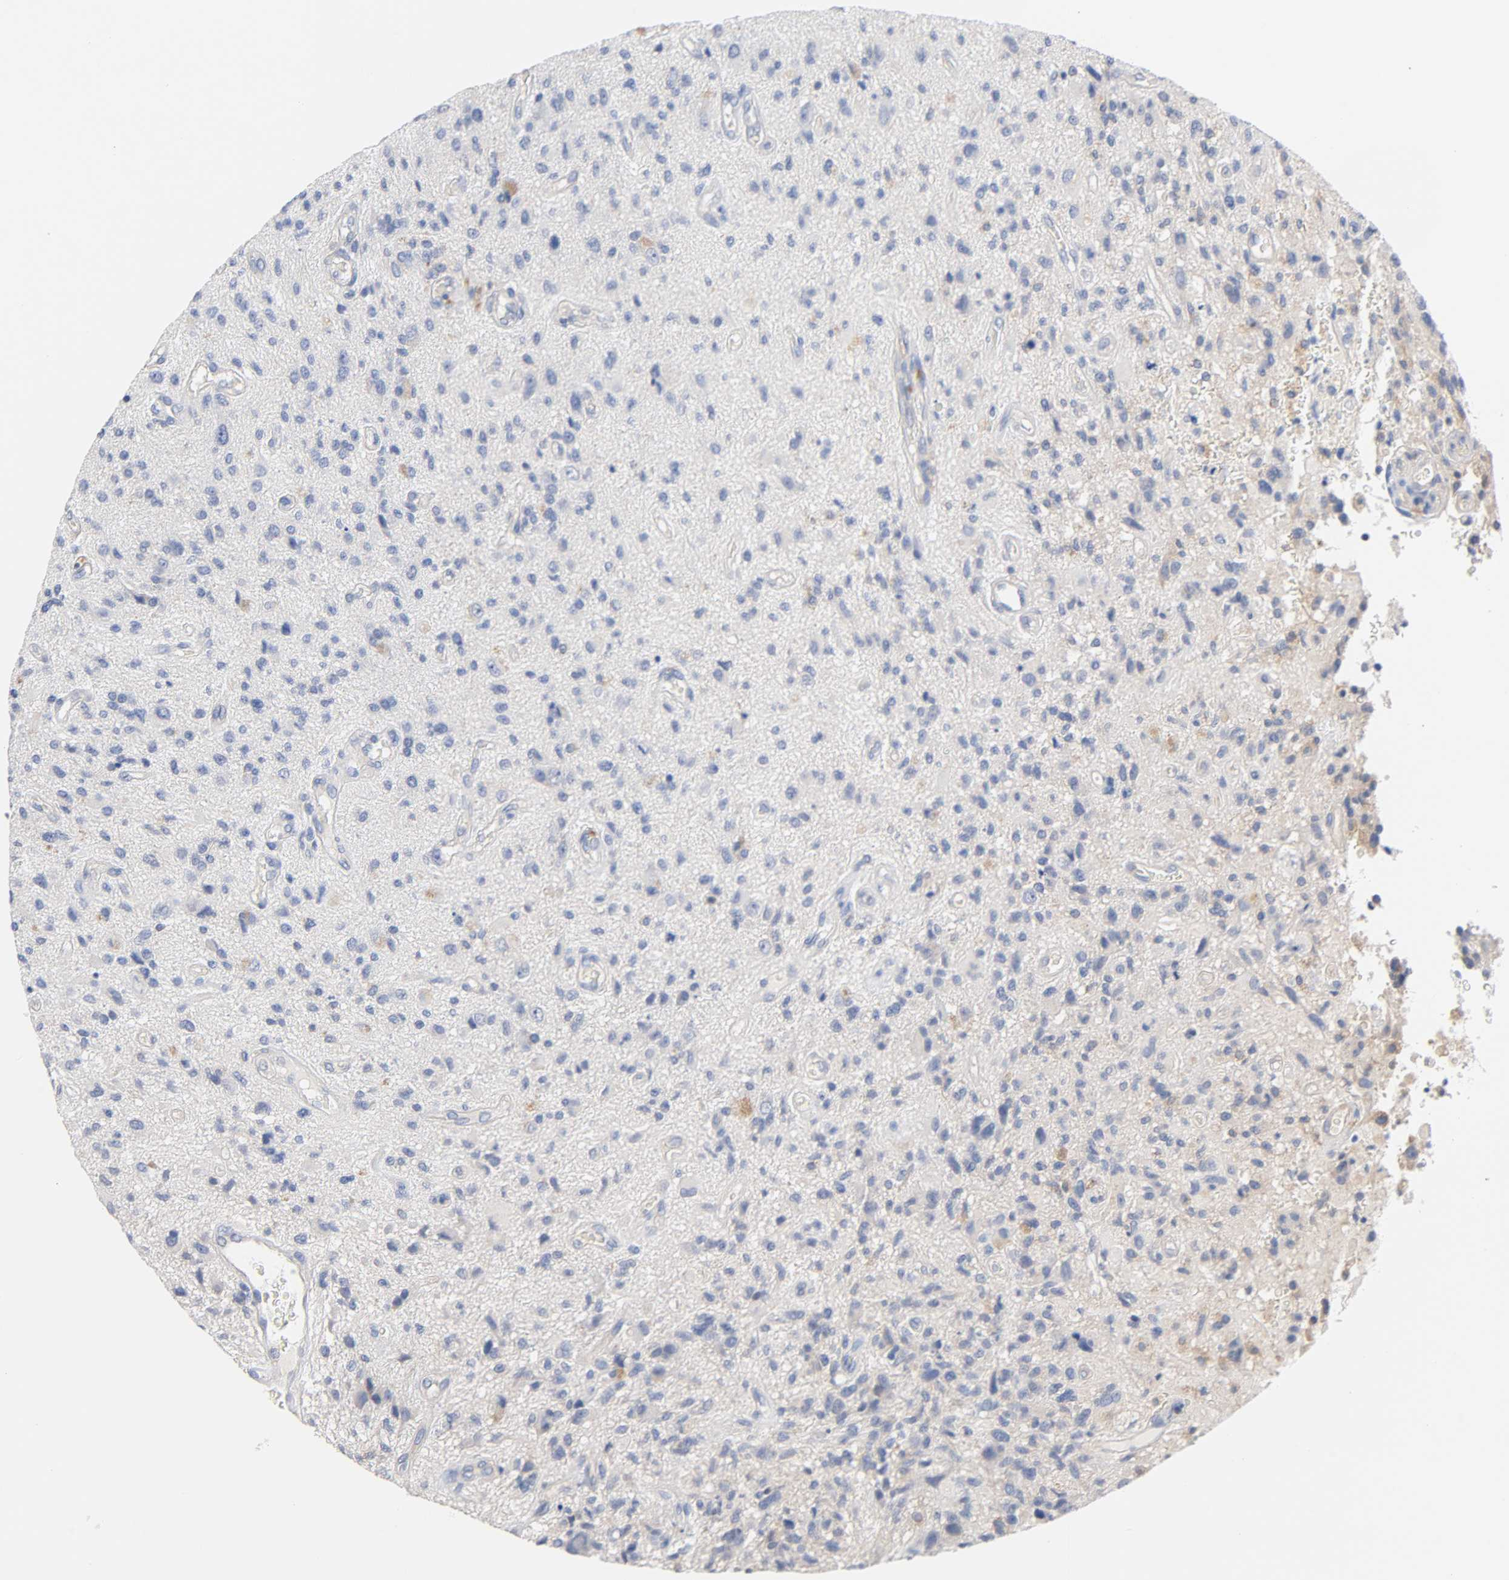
{"staining": {"intensity": "negative", "quantity": "none", "location": "none"}, "tissue": "glioma", "cell_type": "Tumor cells", "image_type": "cancer", "snomed": [{"axis": "morphology", "description": "Normal tissue, NOS"}, {"axis": "morphology", "description": "Glioma, malignant, High grade"}, {"axis": "topography", "description": "Cerebral cortex"}], "caption": "The image exhibits no significant positivity in tumor cells of high-grade glioma (malignant).", "gene": "MALT1", "patient": {"sex": "male", "age": 75}}